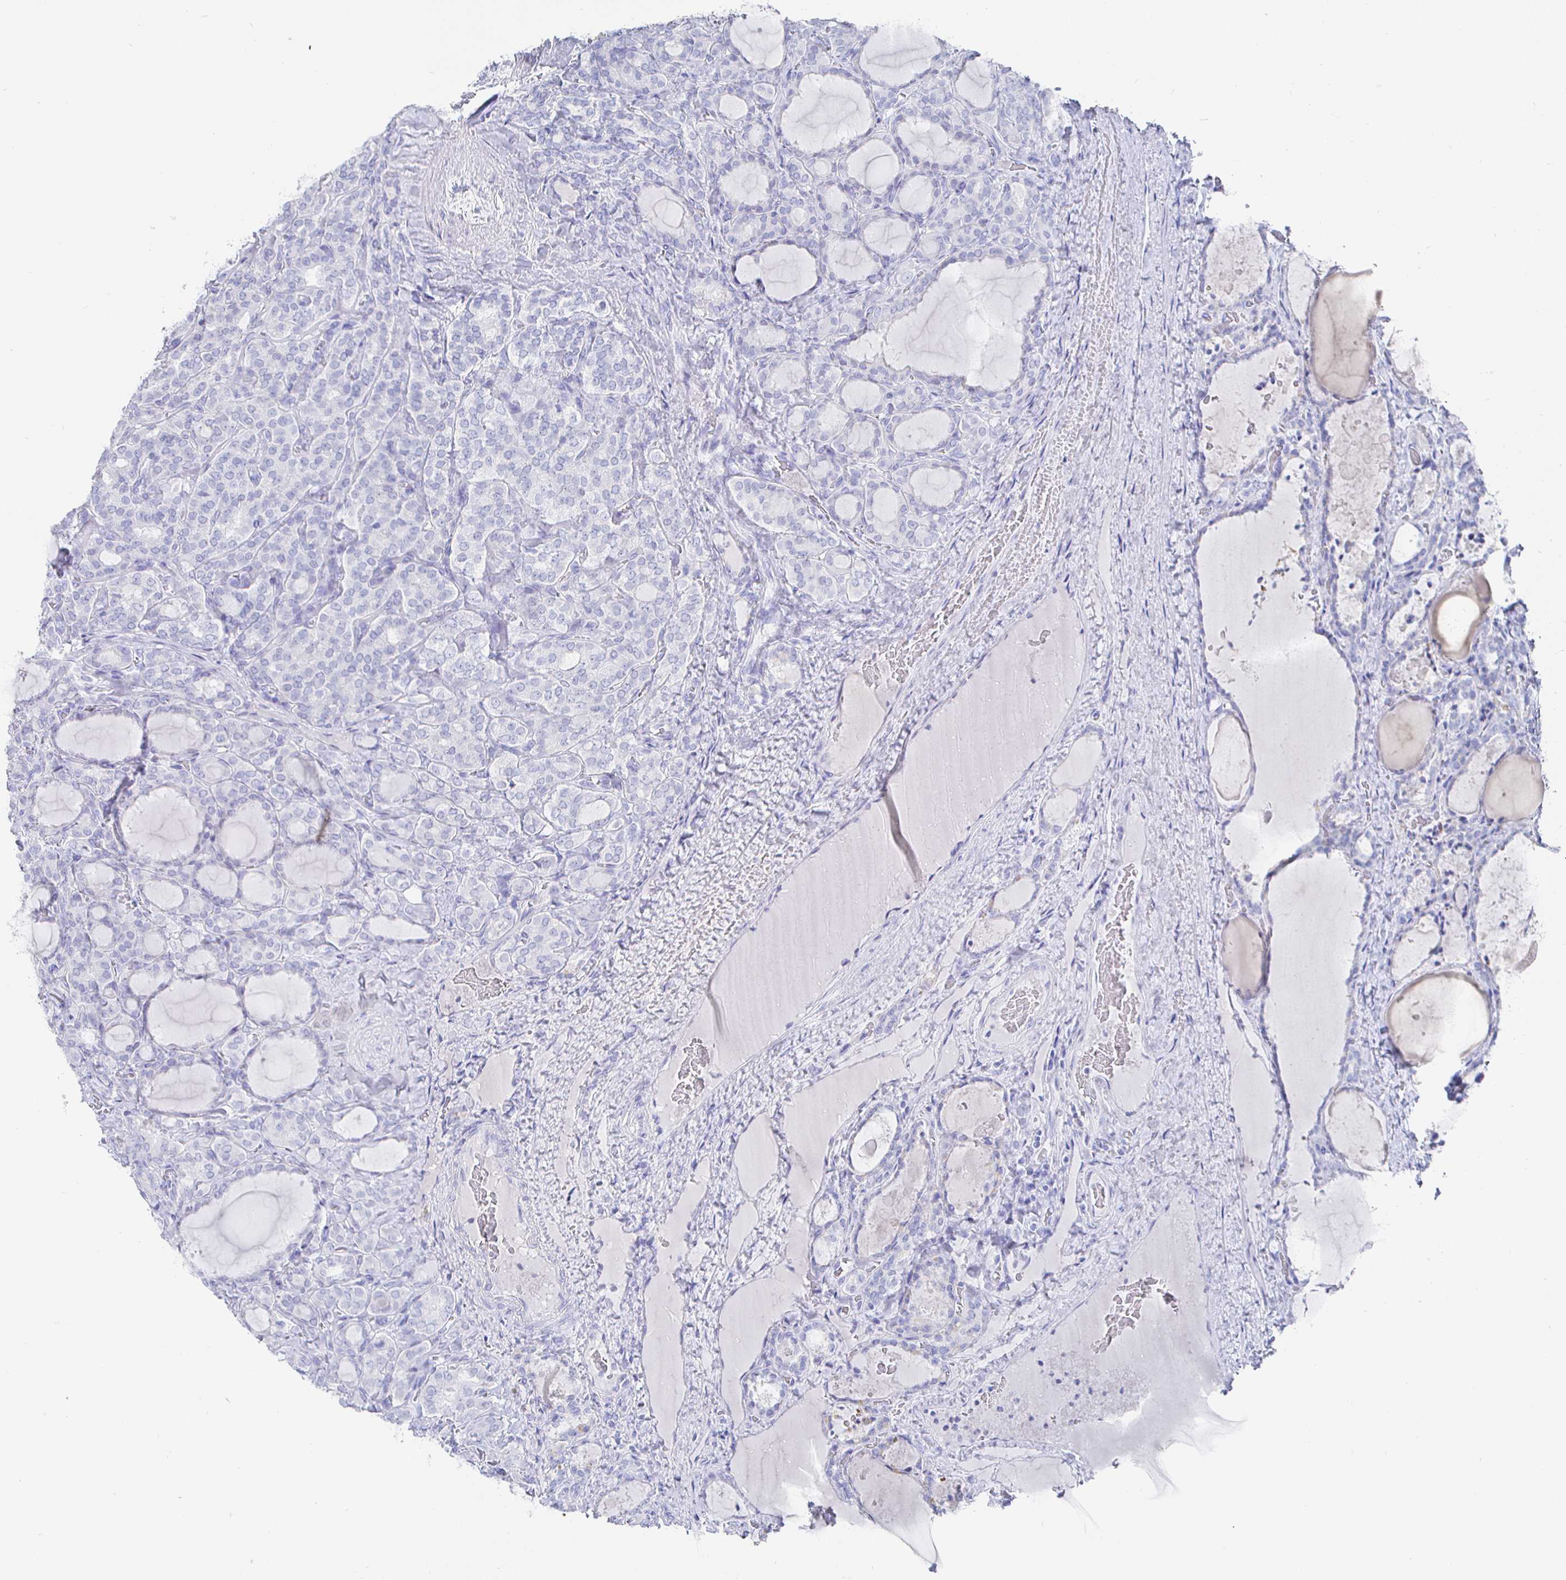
{"staining": {"intensity": "negative", "quantity": "none", "location": "none"}, "tissue": "thyroid cancer", "cell_type": "Tumor cells", "image_type": "cancer", "snomed": [{"axis": "morphology", "description": "Normal tissue, NOS"}, {"axis": "morphology", "description": "Follicular adenoma carcinoma, NOS"}, {"axis": "topography", "description": "Thyroid gland"}], "caption": "IHC of follicular adenoma carcinoma (thyroid) displays no expression in tumor cells.", "gene": "CLCA1", "patient": {"sex": "female", "age": 31}}